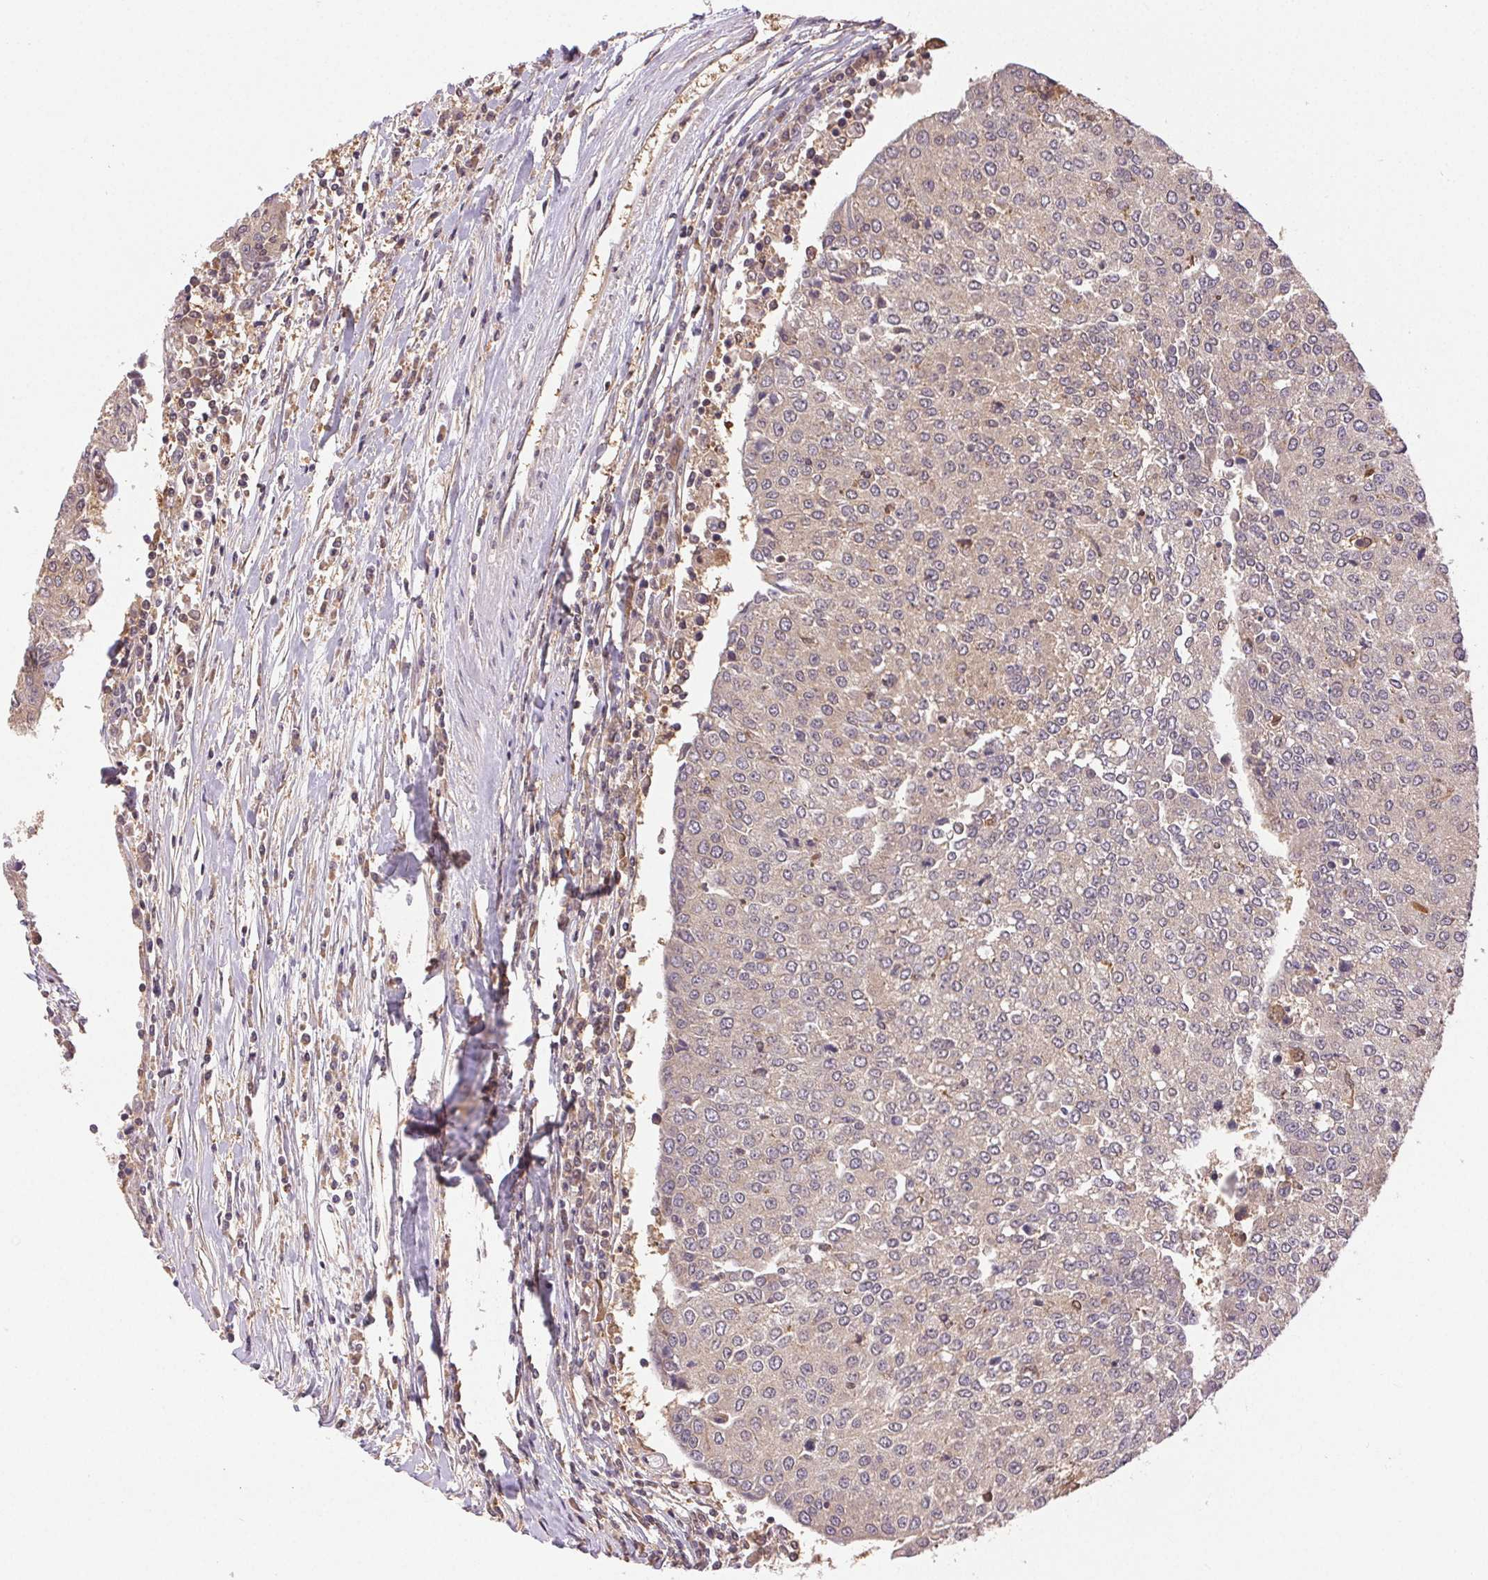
{"staining": {"intensity": "negative", "quantity": "none", "location": "none"}, "tissue": "urothelial cancer", "cell_type": "Tumor cells", "image_type": "cancer", "snomed": [{"axis": "morphology", "description": "Urothelial carcinoma, High grade"}, {"axis": "topography", "description": "Urinary bladder"}], "caption": "The image exhibits no significant expression in tumor cells of urothelial cancer.", "gene": "GDI2", "patient": {"sex": "female", "age": 85}}